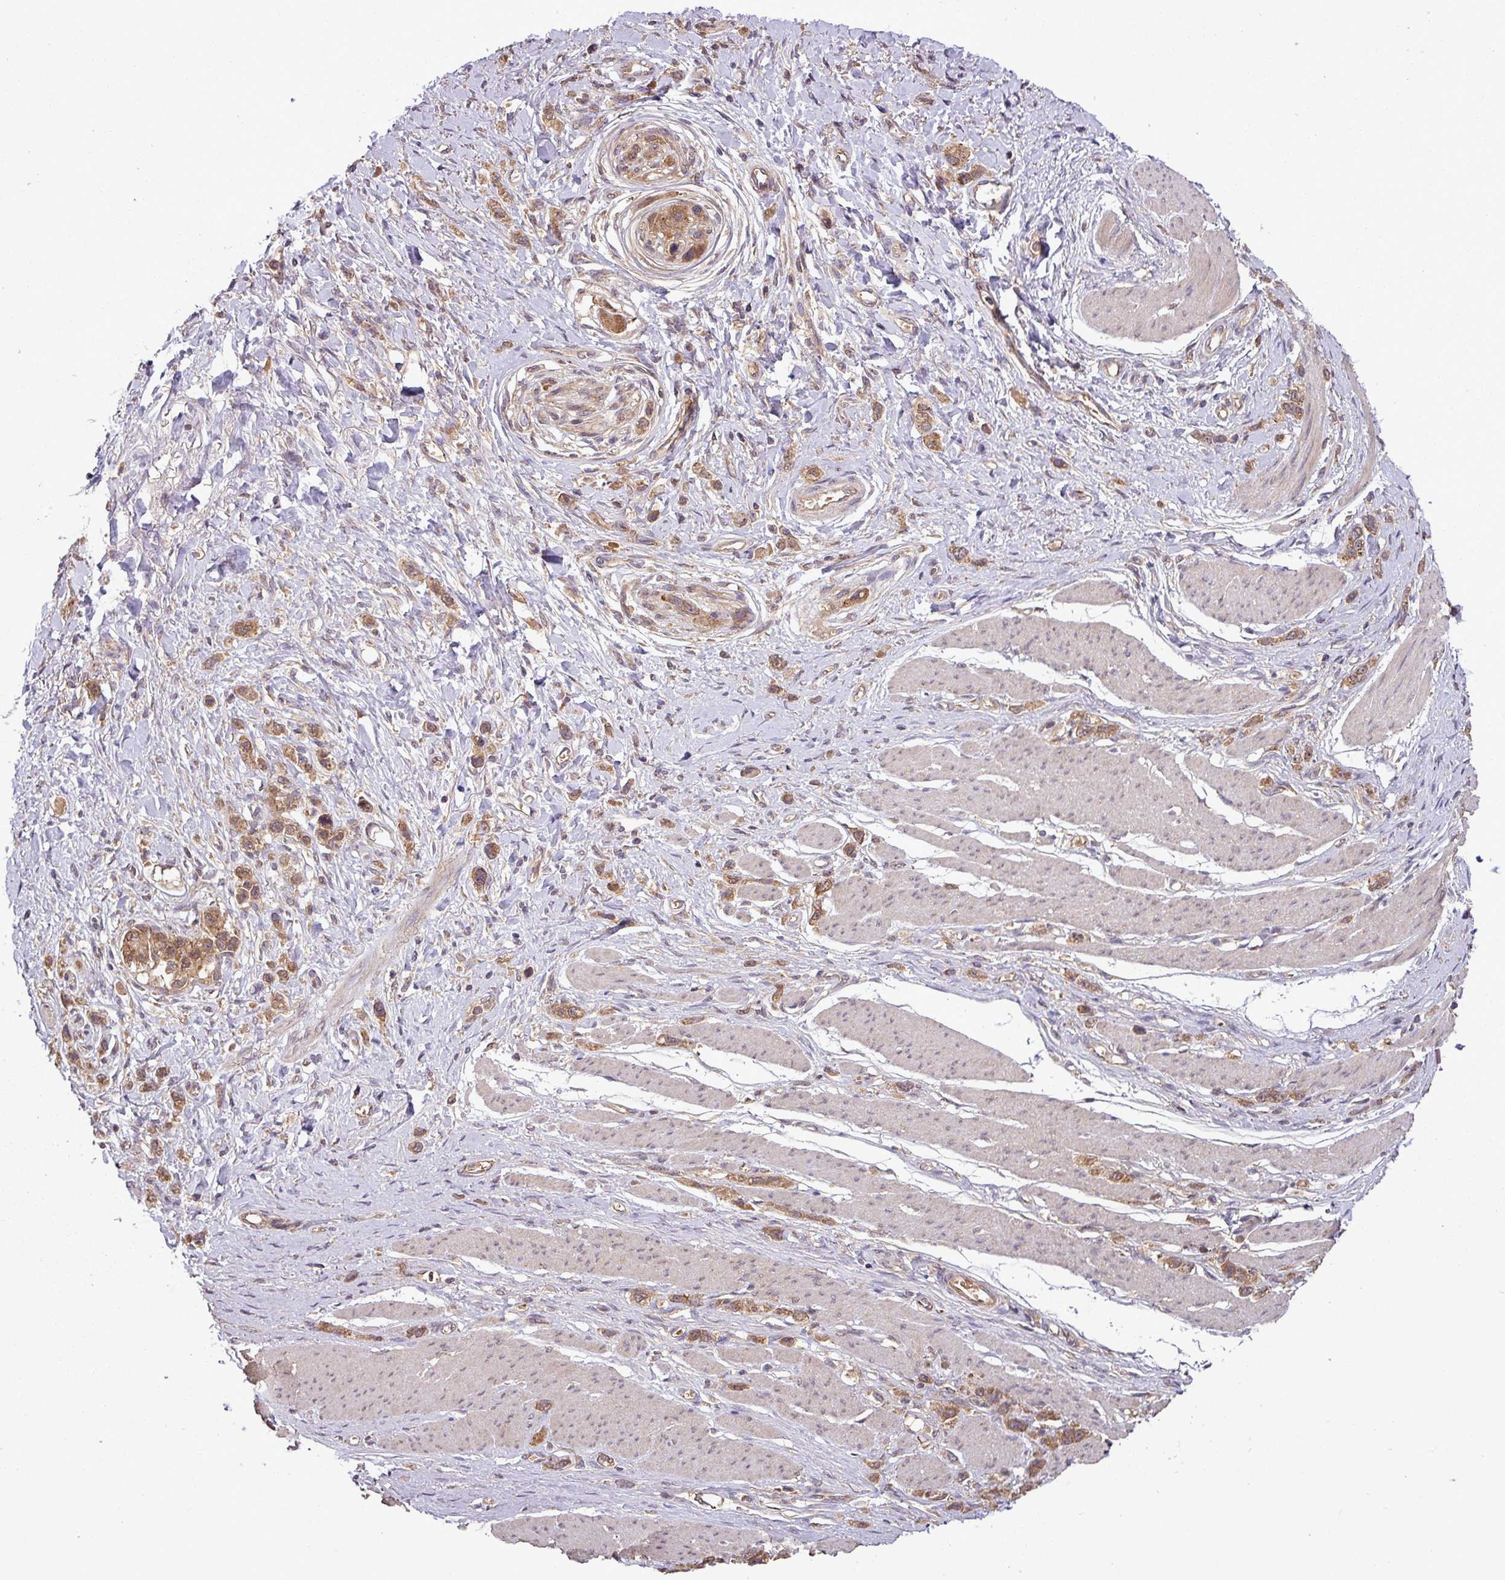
{"staining": {"intensity": "moderate", "quantity": ">75%", "location": "cytoplasmic/membranous"}, "tissue": "stomach cancer", "cell_type": "Tumor cells", "image_type": "cancer", "snomed": [{"axis": "morphology", "description": "Adenocarcinoma, NOS"}, {"axis": "topography", "description": "Stomach"}], "caption": "Stomach cancer stained for a protein displays moderate cytoplasmic/membranous positivity in tumor cells.", "gene": "NT5C3A", "patient": {"sex": "female", "age": 65}}